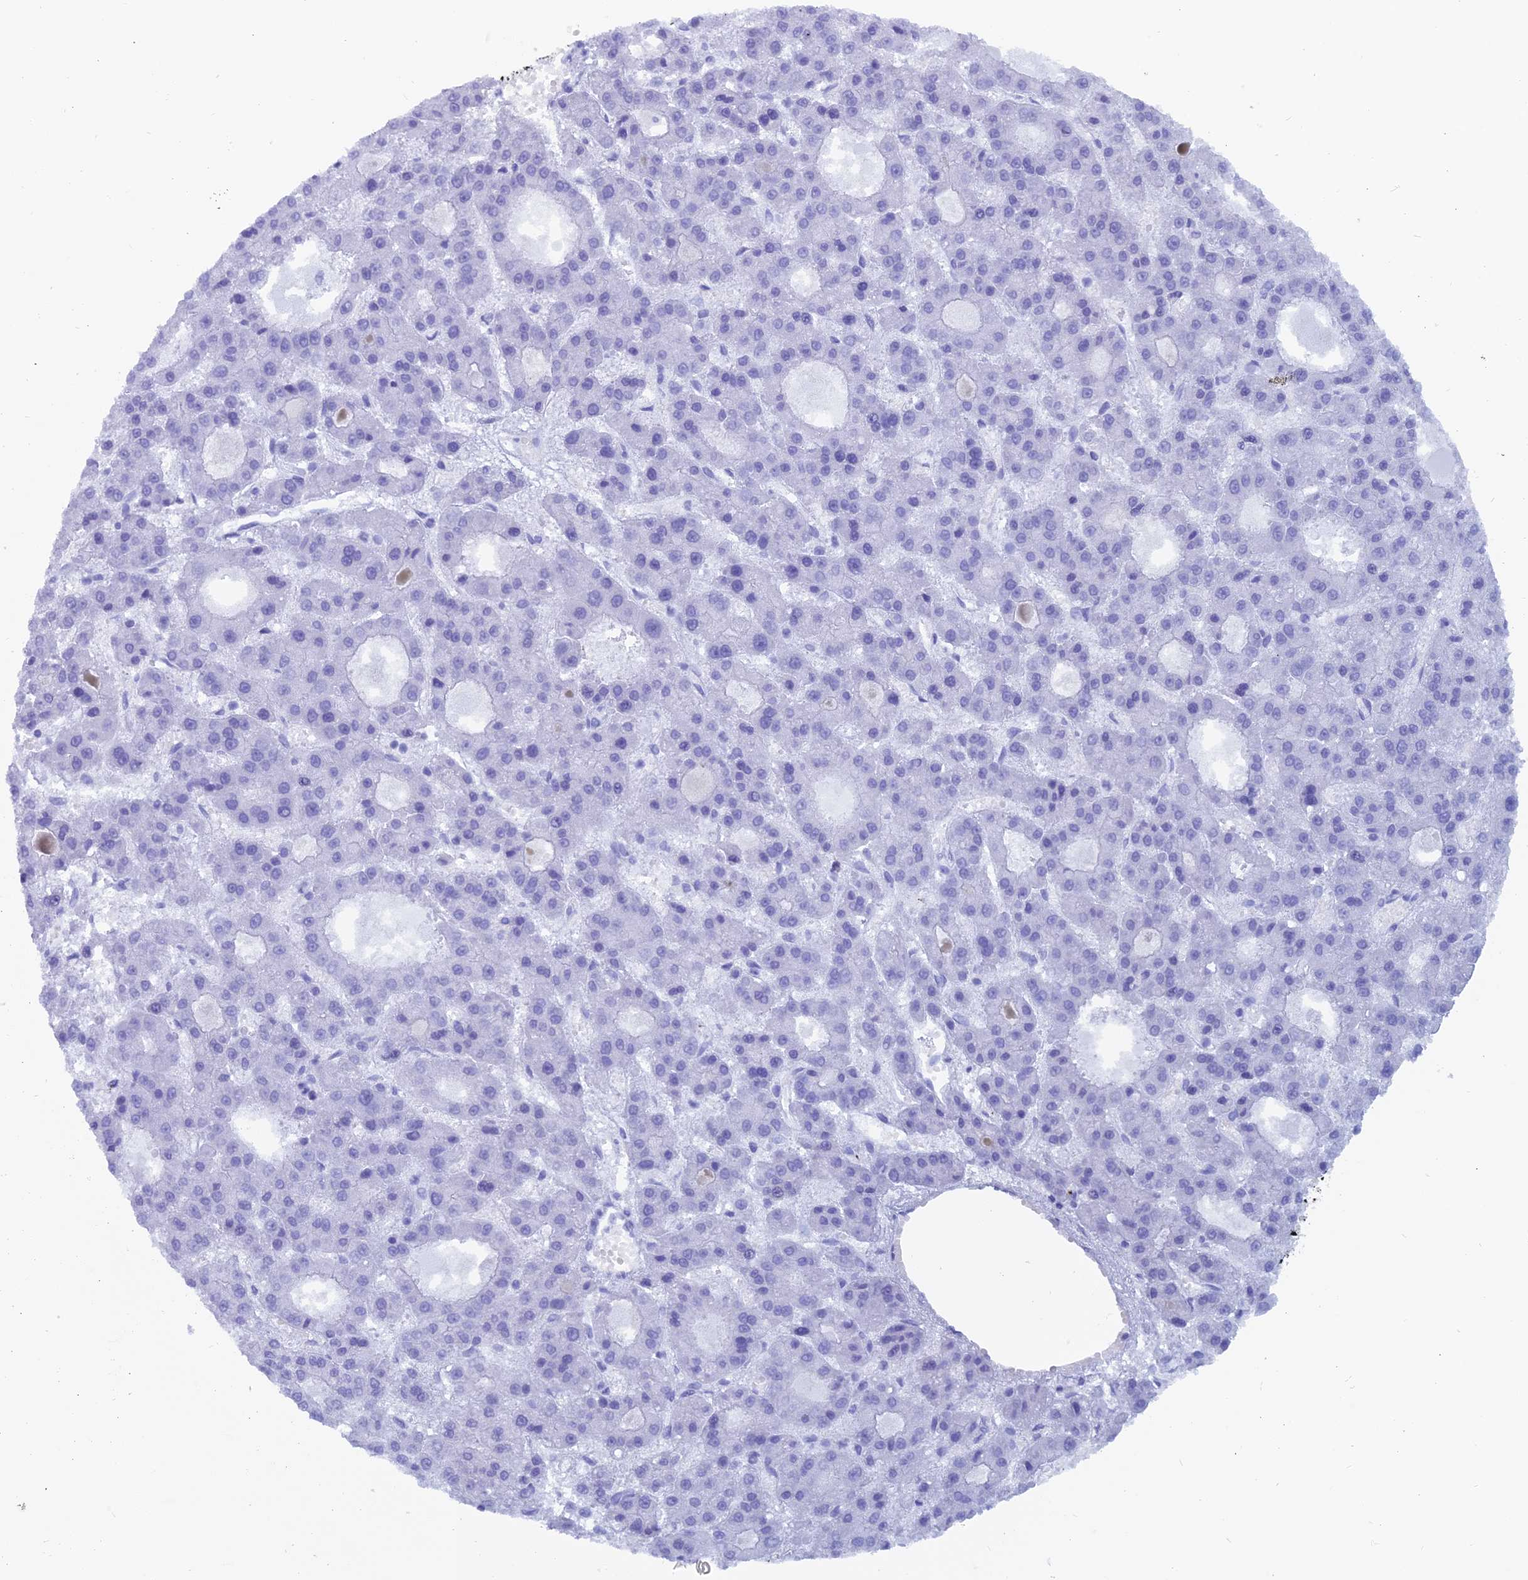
{"staining": {"intensity": "negative", "quantity": "none", "location": "none"}, "tissue": "liver cancer", "cell_type": "Tumor cells", "image_type": "cancer", "snomed": [{"axis": "morphology", "description": "Carcinoma, Hepatocellular, NOS"}, {"axis": "topography", "description": "Liver"}], "caption": "An immunohistochemistry (IHC) histopathology image of liver cancer (hepatocellular carcinoma) is shown. There is no staining in tumor cells of liver cancer (hepatocellular carcinoma).", "gene": "CAPS", "patient": {"sex": "male", "age": 70}}